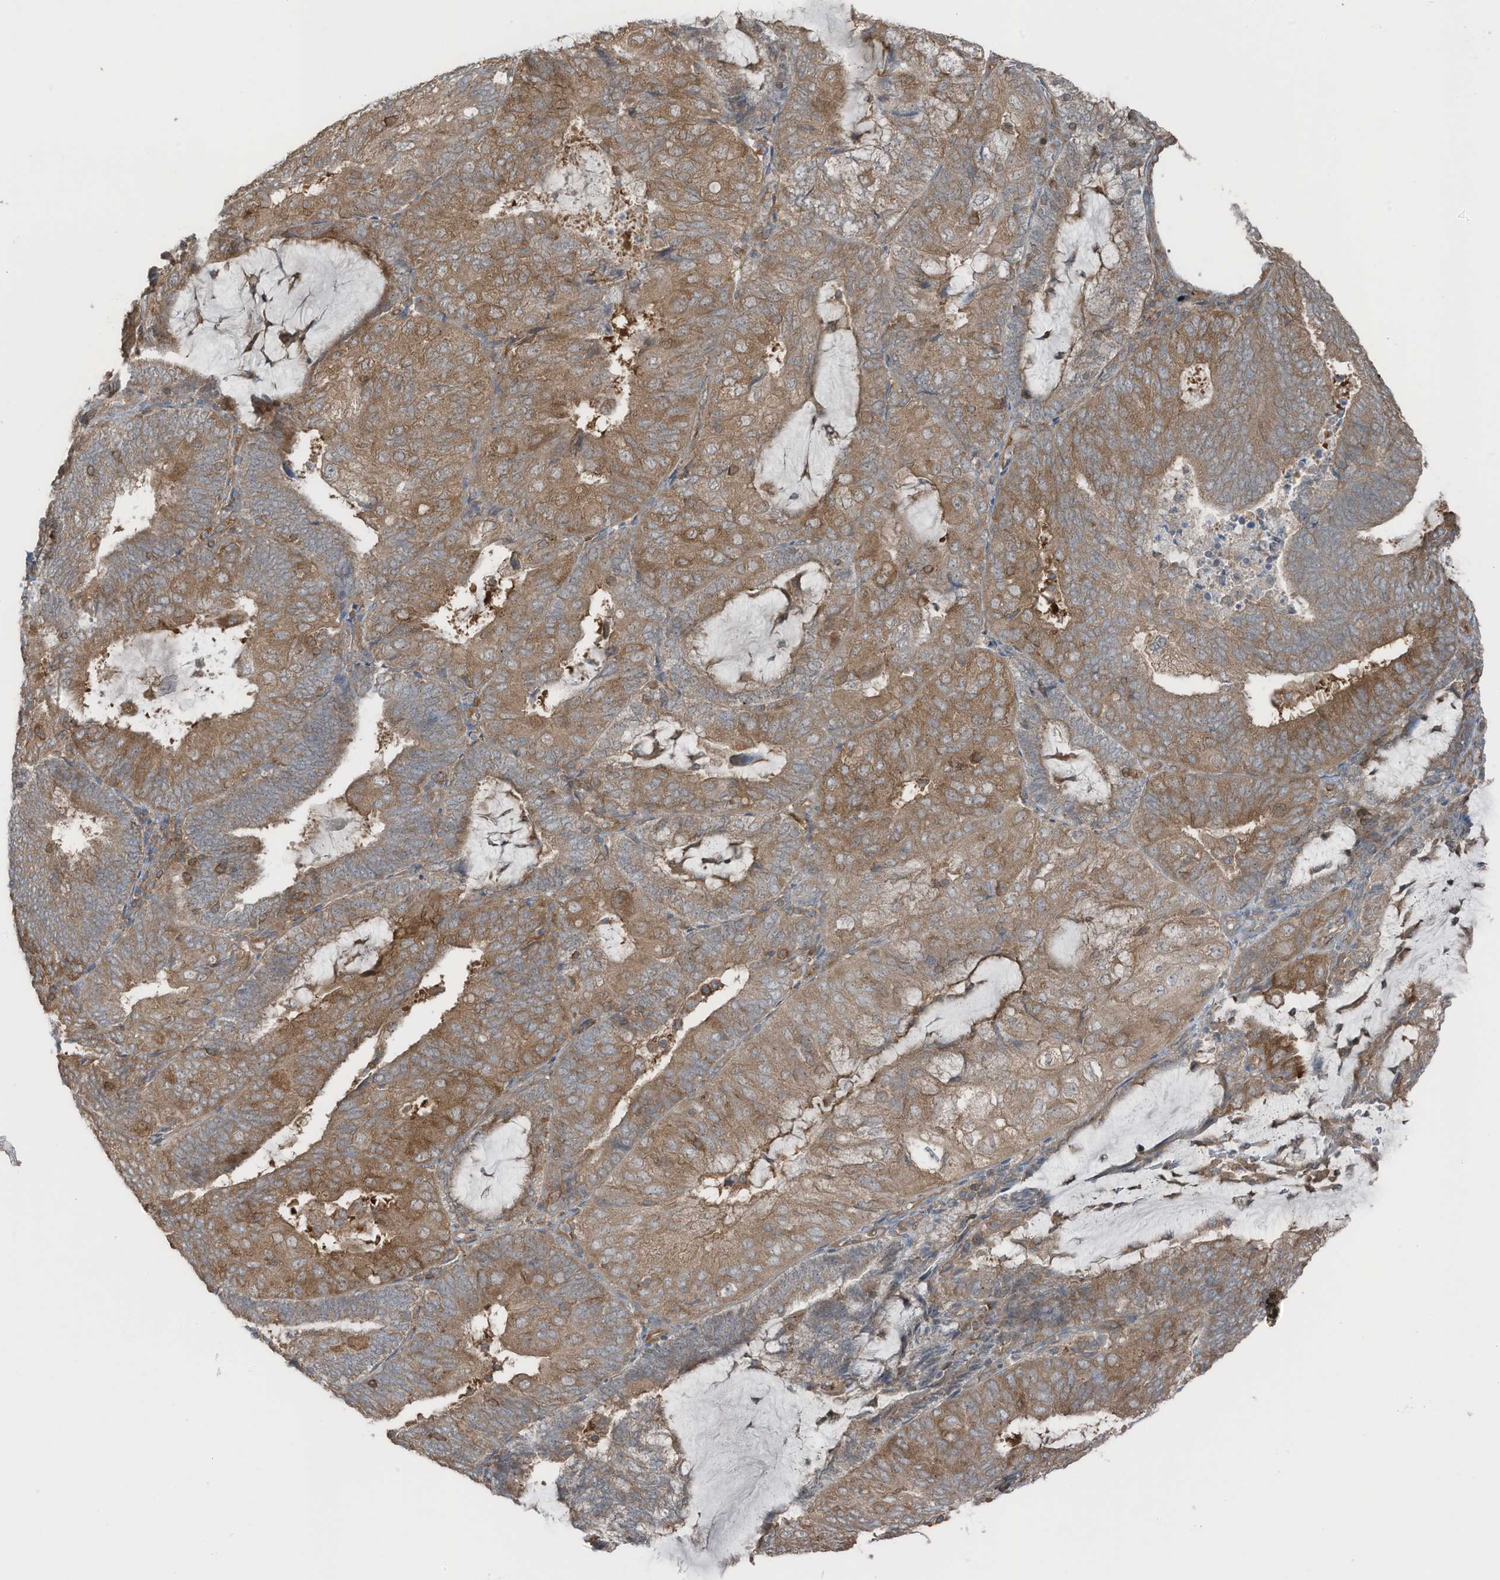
{"staining": {"intensity": "moderate", "quantity": ">75%", "location": "cytoplasmic/membranous"}, "tissue": "endometrial cancer", "cell_type": "Tumor cells", "image_type": "cancer", "snomed": [{"axis": "morphology", "description": "Adenocarcinoma, NOS"}, {"axis": "topography", "description": "Endometrium"}], "caption": "Tumor cells display medium levels of moderate cytoplasmic/membranous expression in approximately >75% of cells in endometrial cancer.", "gene": "TXNDC9", "patient": {"sex": "female", "age": 81}}